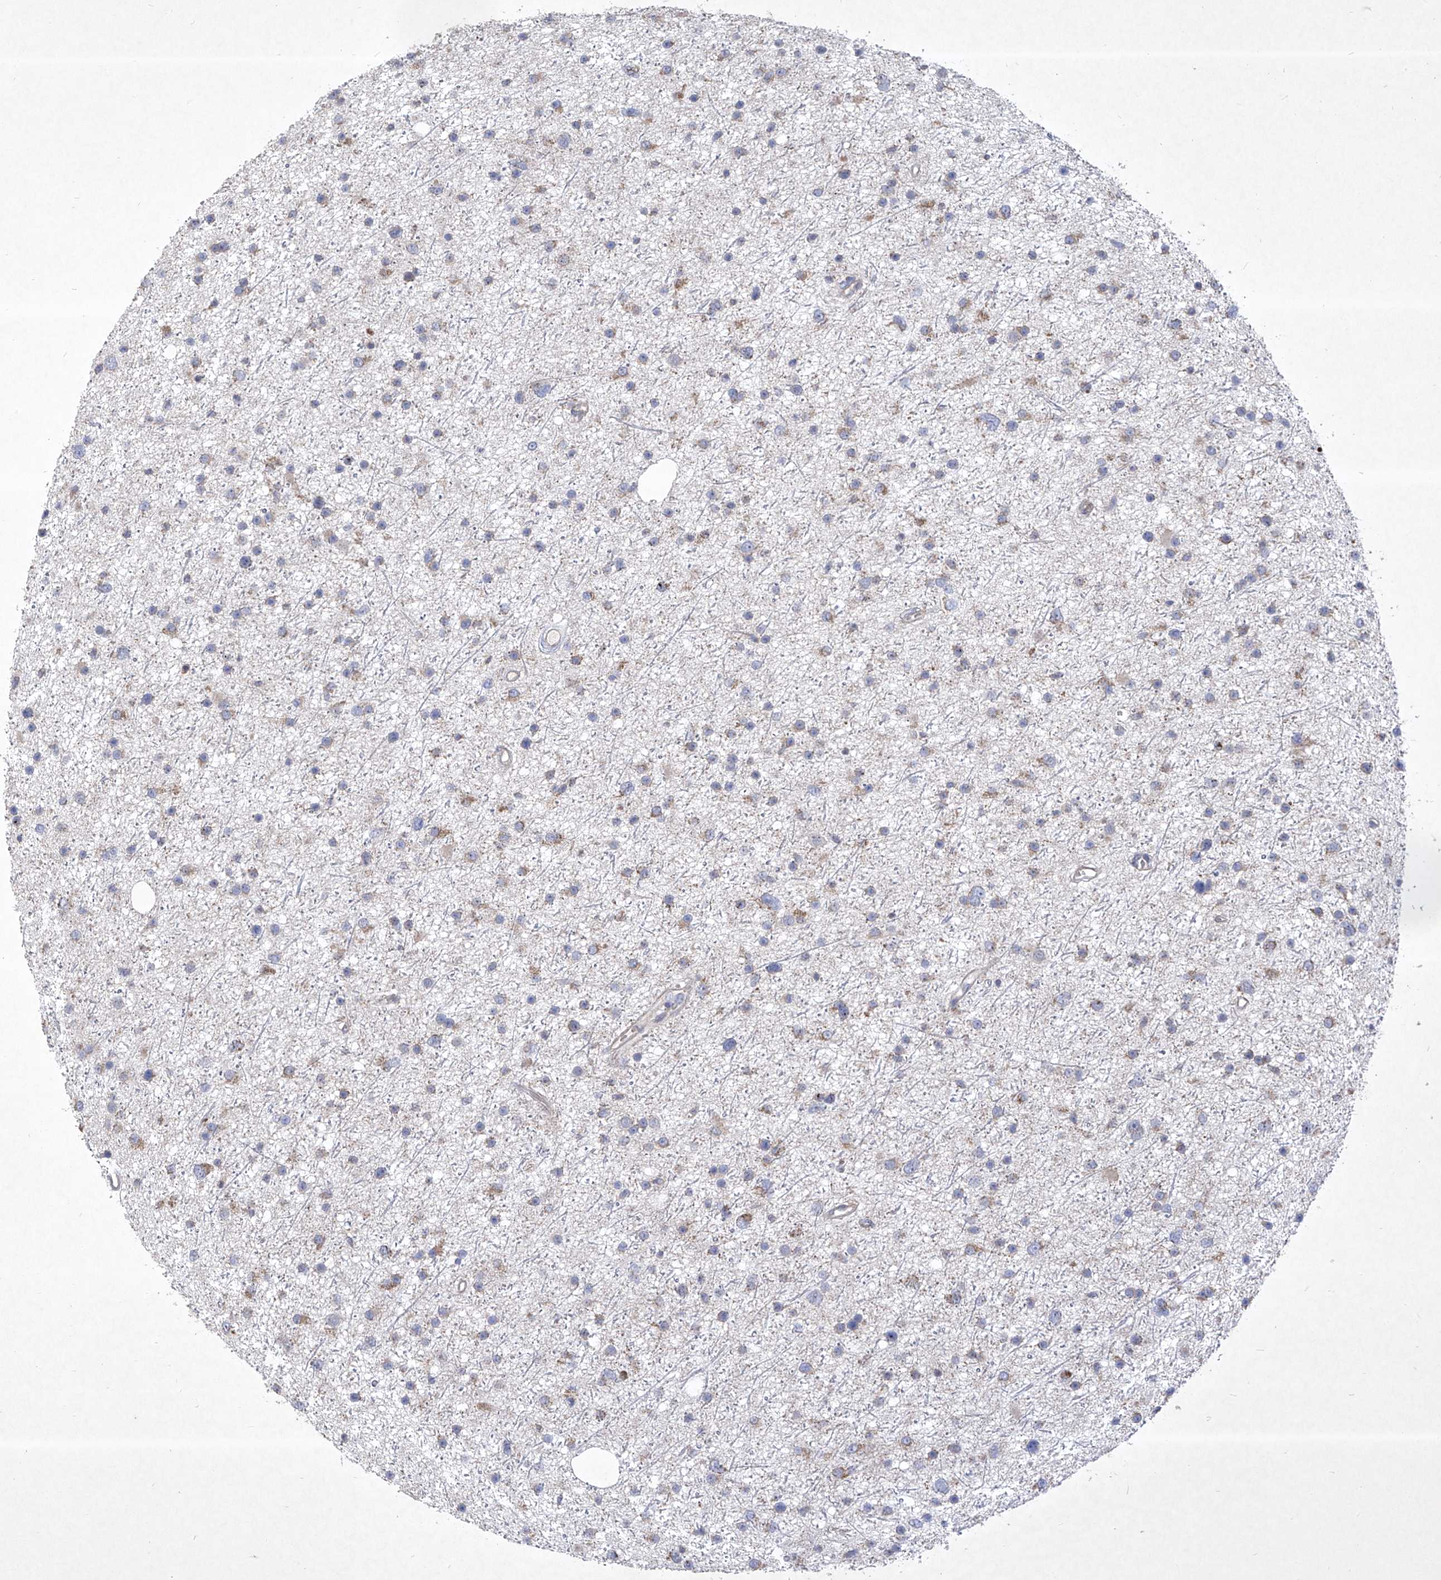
{"staining": {"intensity": "weak", "quantity": "<25%", "location": "cytoplasmic/membranous"}, "tissue": "glioma", "cell_type": "Tumor cells", "image_type": "cancer", "snomed": [{"axis": "morphology", "description": "Glioma, malignant, Low grade"}, {"axis": "topography", "description": "Cerebral cortex"}], "caption": "DAB (3,3'-diaminobenzidine) immunohistochemical staining of glioma exhibits no significant positivity in tumor cells. The staining is performed using DAB brown chromogen with nuclei counter-stained in using hematoxylin.", "gene": "COQ3", "patient": {"sex": "female", "age": 39}}